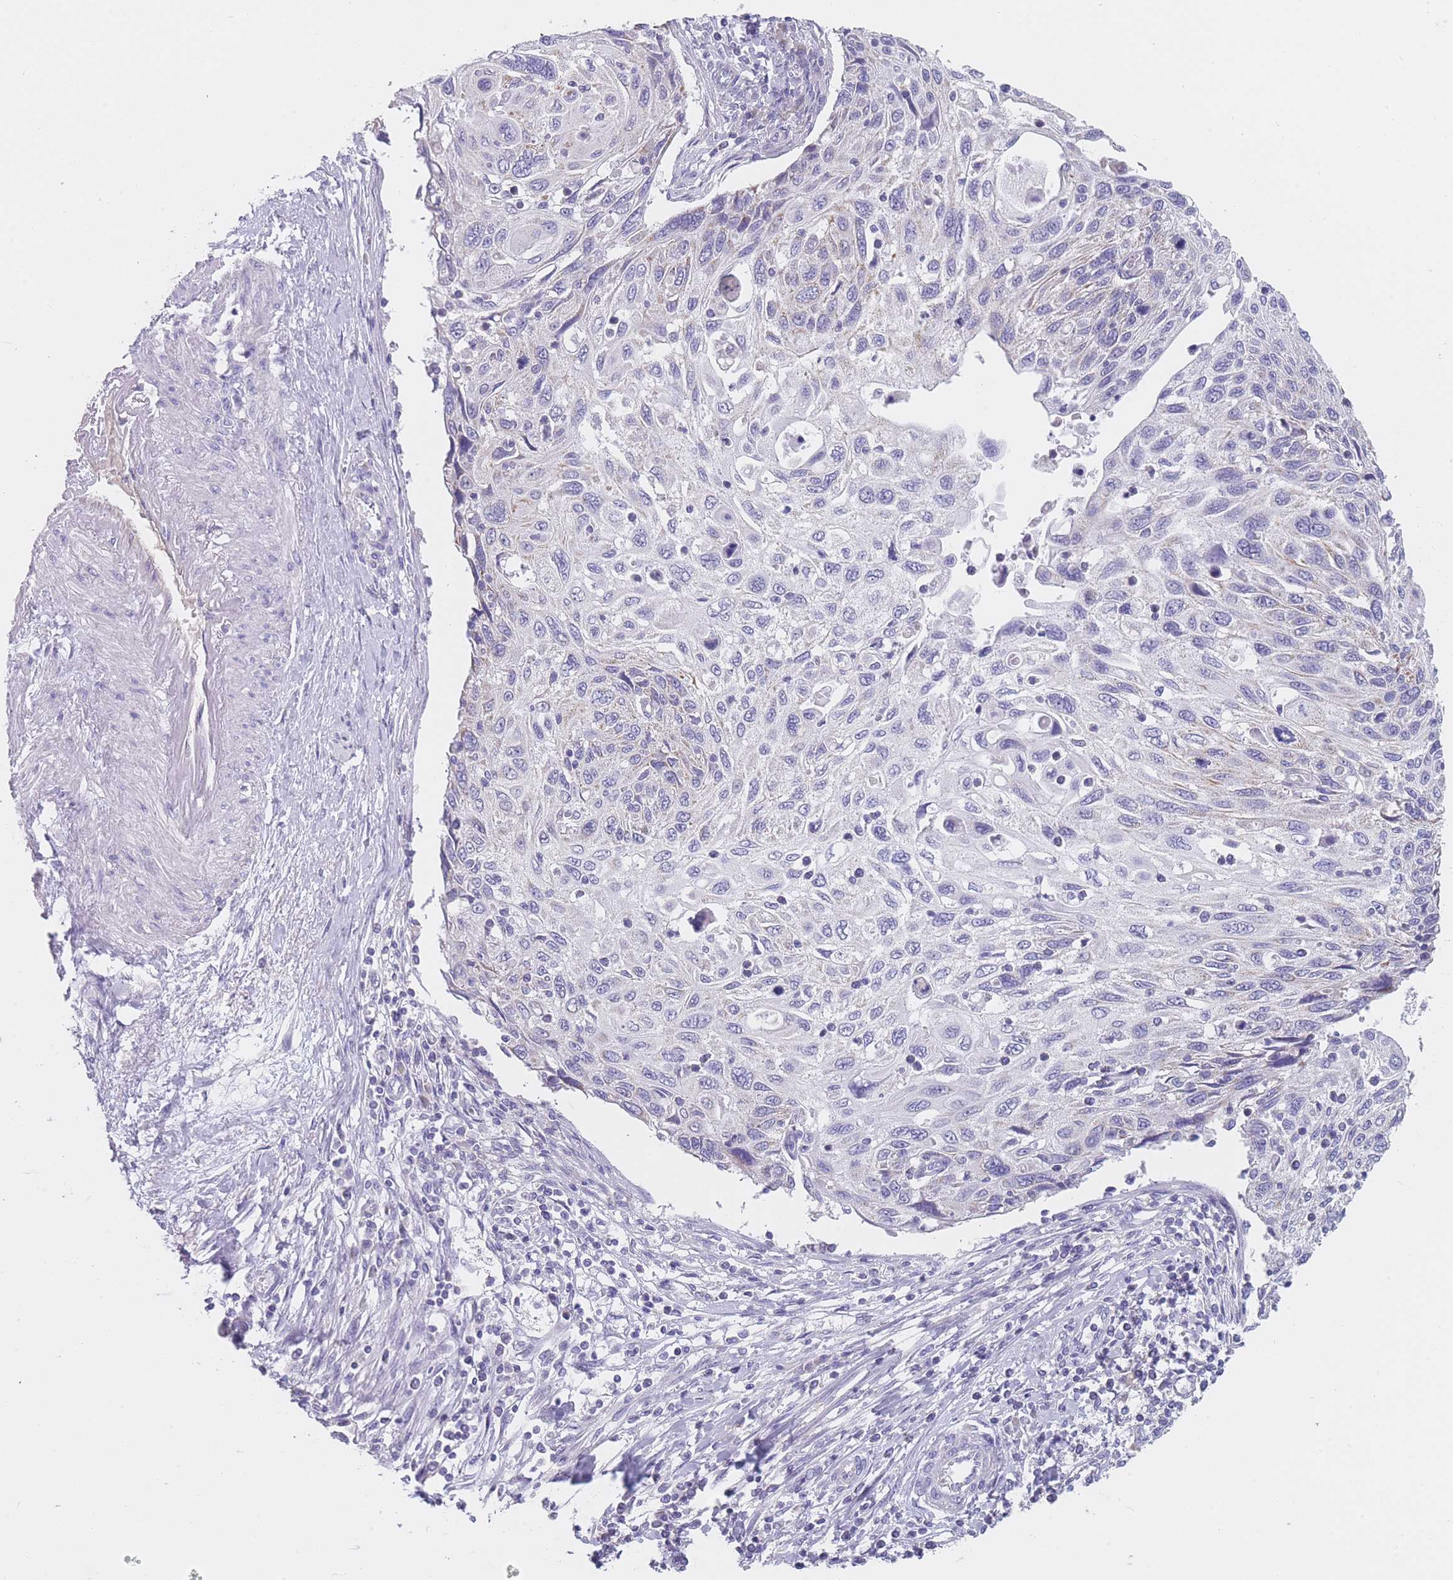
{"staining": {"intensity": "negative", "quantity": "none", "location": "none"}, "tissue": "cervical cancer", "cell_type": "Tumor cells", "image_type": "cancer", "snomed": [{"axis": "morphology", "description": "Squamous cell carcinoma, NOS"}, {"axis": "topography", "description": "Cervix"}], "caption": "IHC of cervical squamous cell carcinoma displays no expression in tumor cells. (DAB immunohistochemistry (IHC) with hematoxylin counter stain).", "gene": "MRPS14", "patient": {"sex": "female", "age": 70}}